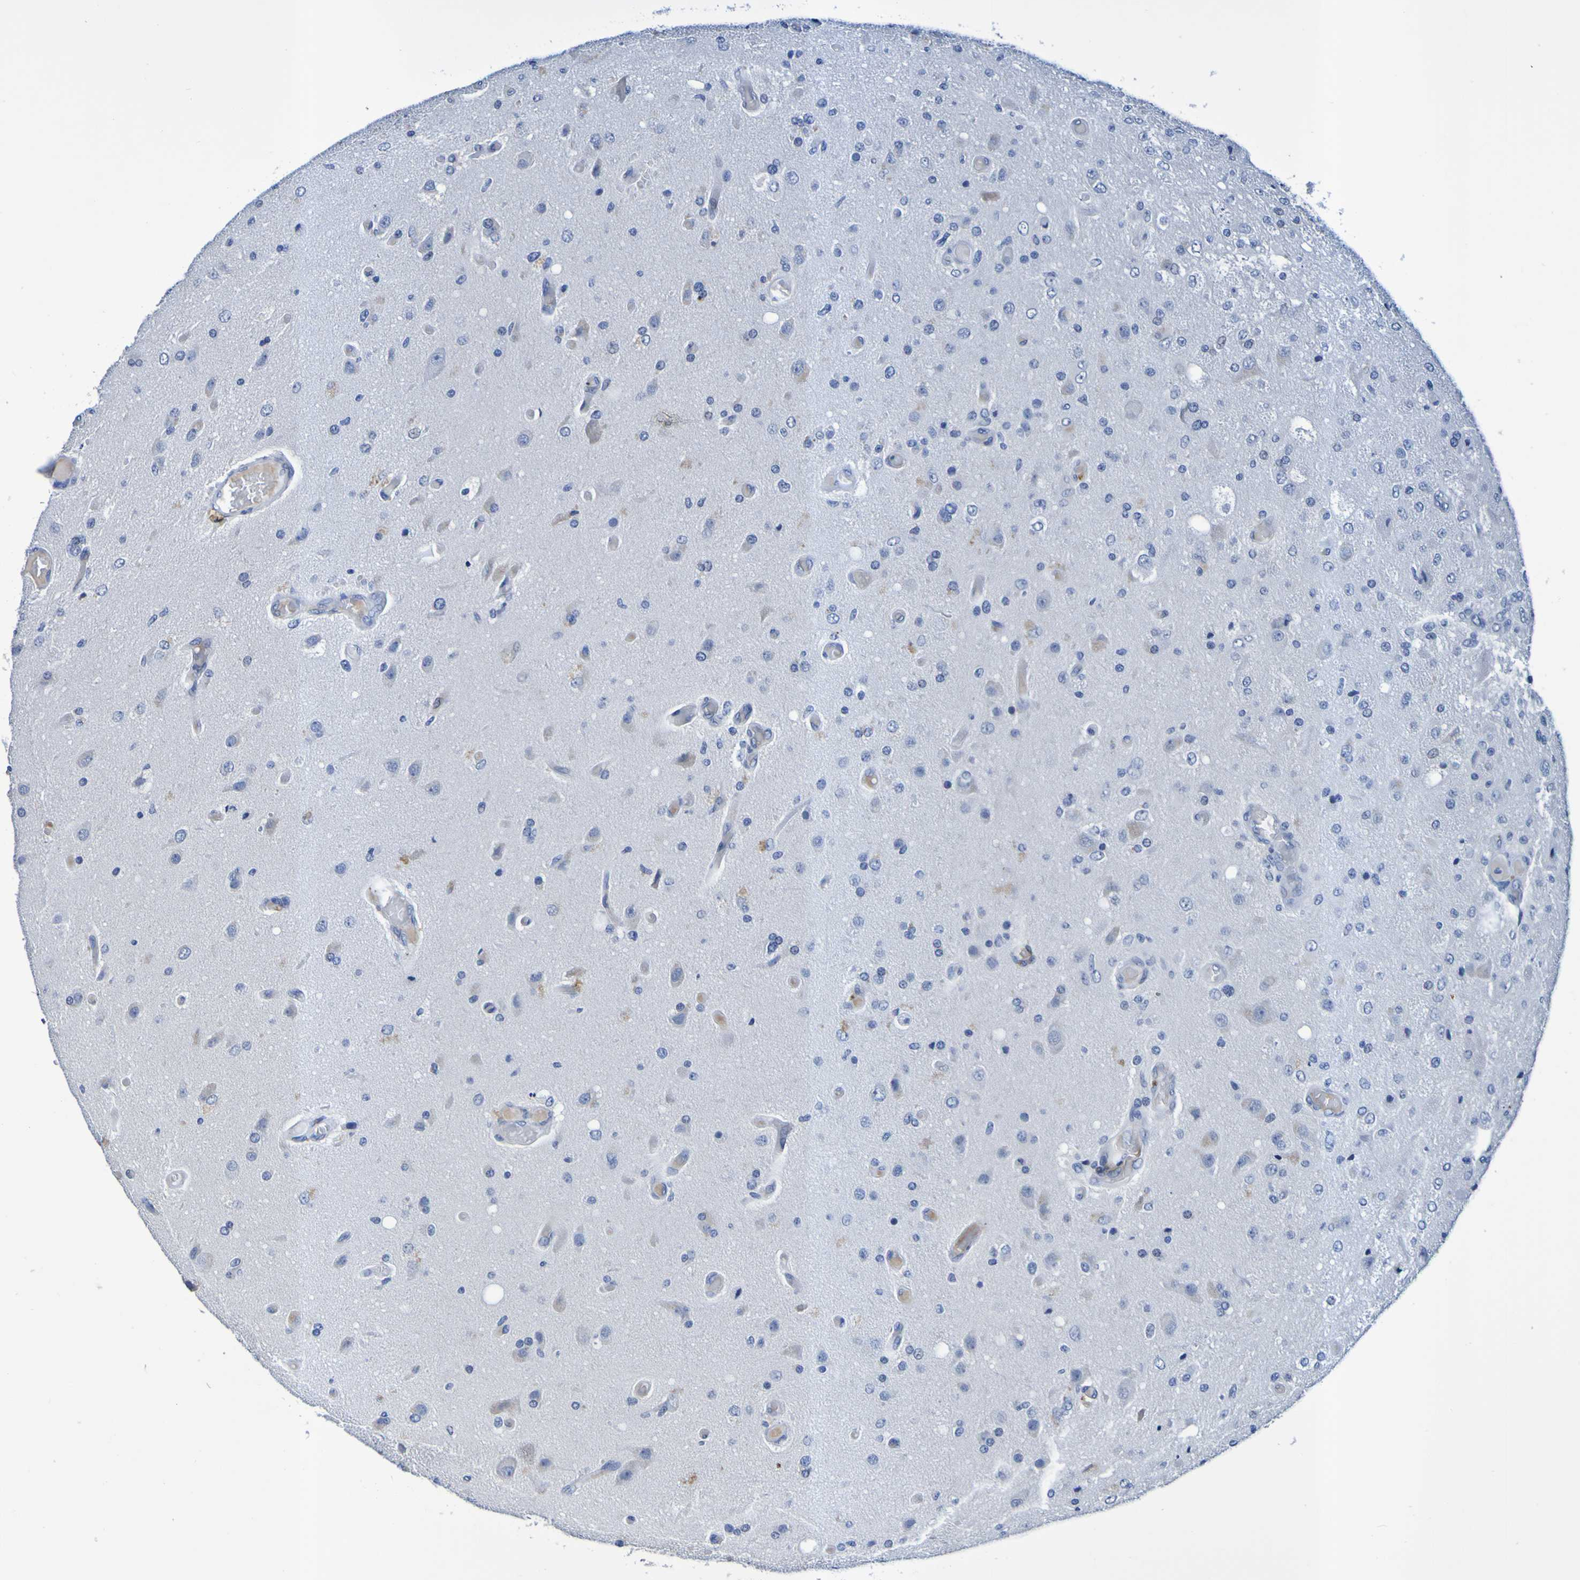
{"staining": {"intensity": "negative", "quantity": "none", "location": "none"}, "tissue": "glioma", "cell_type": "Tumor cells", "image_type": "cancer", "snomed": [{"axis": "morphology", "description": "Normal tissue, NOS"}, {"axis": "morphology", "description": "Glioma, malignant, High grade"}, {"axis": "topography", "description": "Cerebral cortex"}], "caption": "Glioma was stained to show a protein in brown. There is no significant expression in tumor cells.", "gene": "VMA21", "patient": {"sex": "male", "age": 77}}